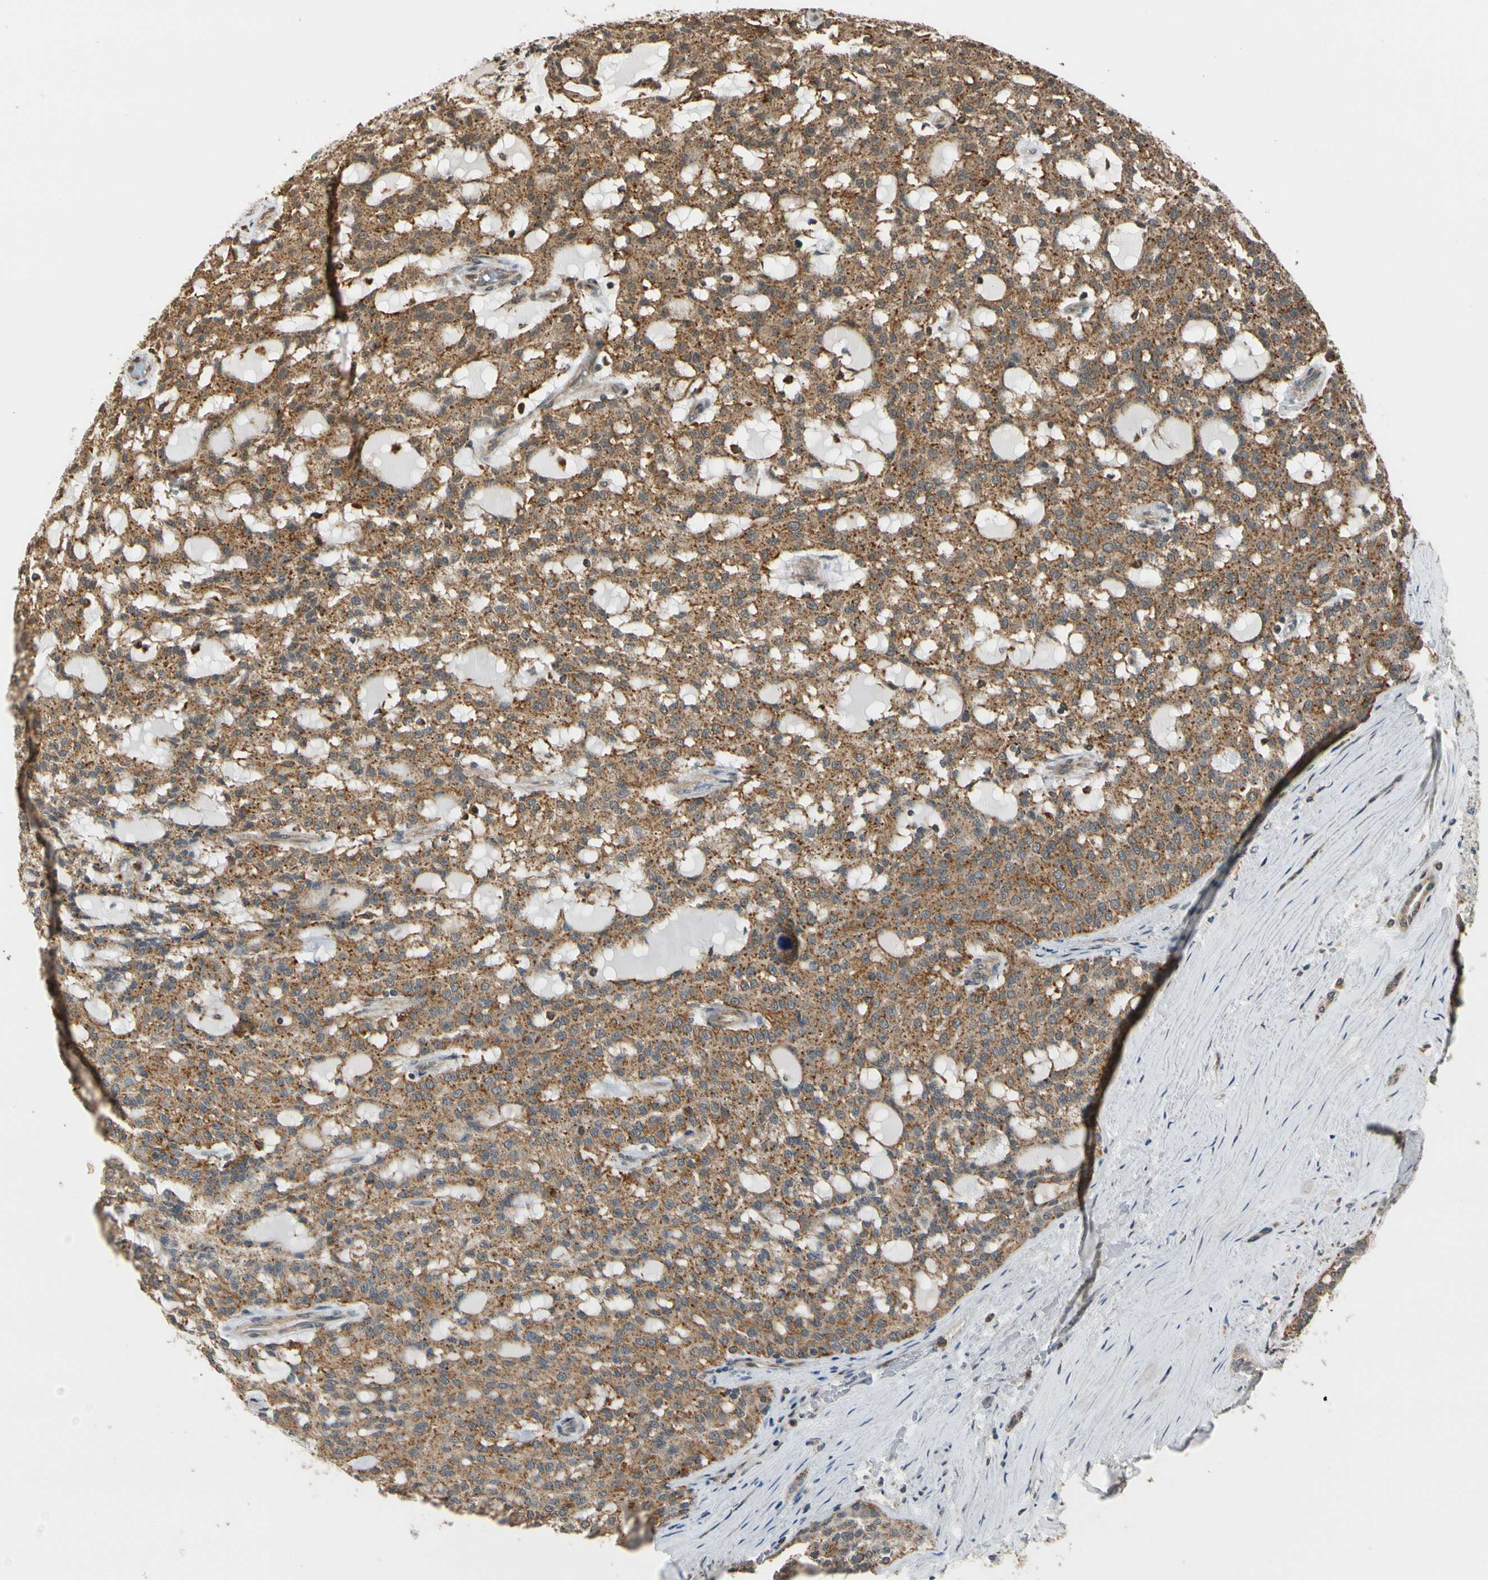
{"staining": {"intensity": "moderate", "quantity": ">75%", "location": "cytoplasmic/membranous"}, "tissue": "renal cancer", "cell_type": "Tumor cells", "image_type": "cancer", "snomed": [{"axis": "morphology", "description": "Adenocarcinoma, NOS"}, {"axis": "topography", "description": "Kidney"}], "caption": "Immunohistochemical staining of human adenocarcinoma (renal) displays medium levels of moderate cytoplasmic/membranous protein staining in approximately >75% of tumor cells. (IHC, brightfield microscopy, high magnification).", "gene": "LAMTOR1", "patient": {"sex": "male", "age": 63}}